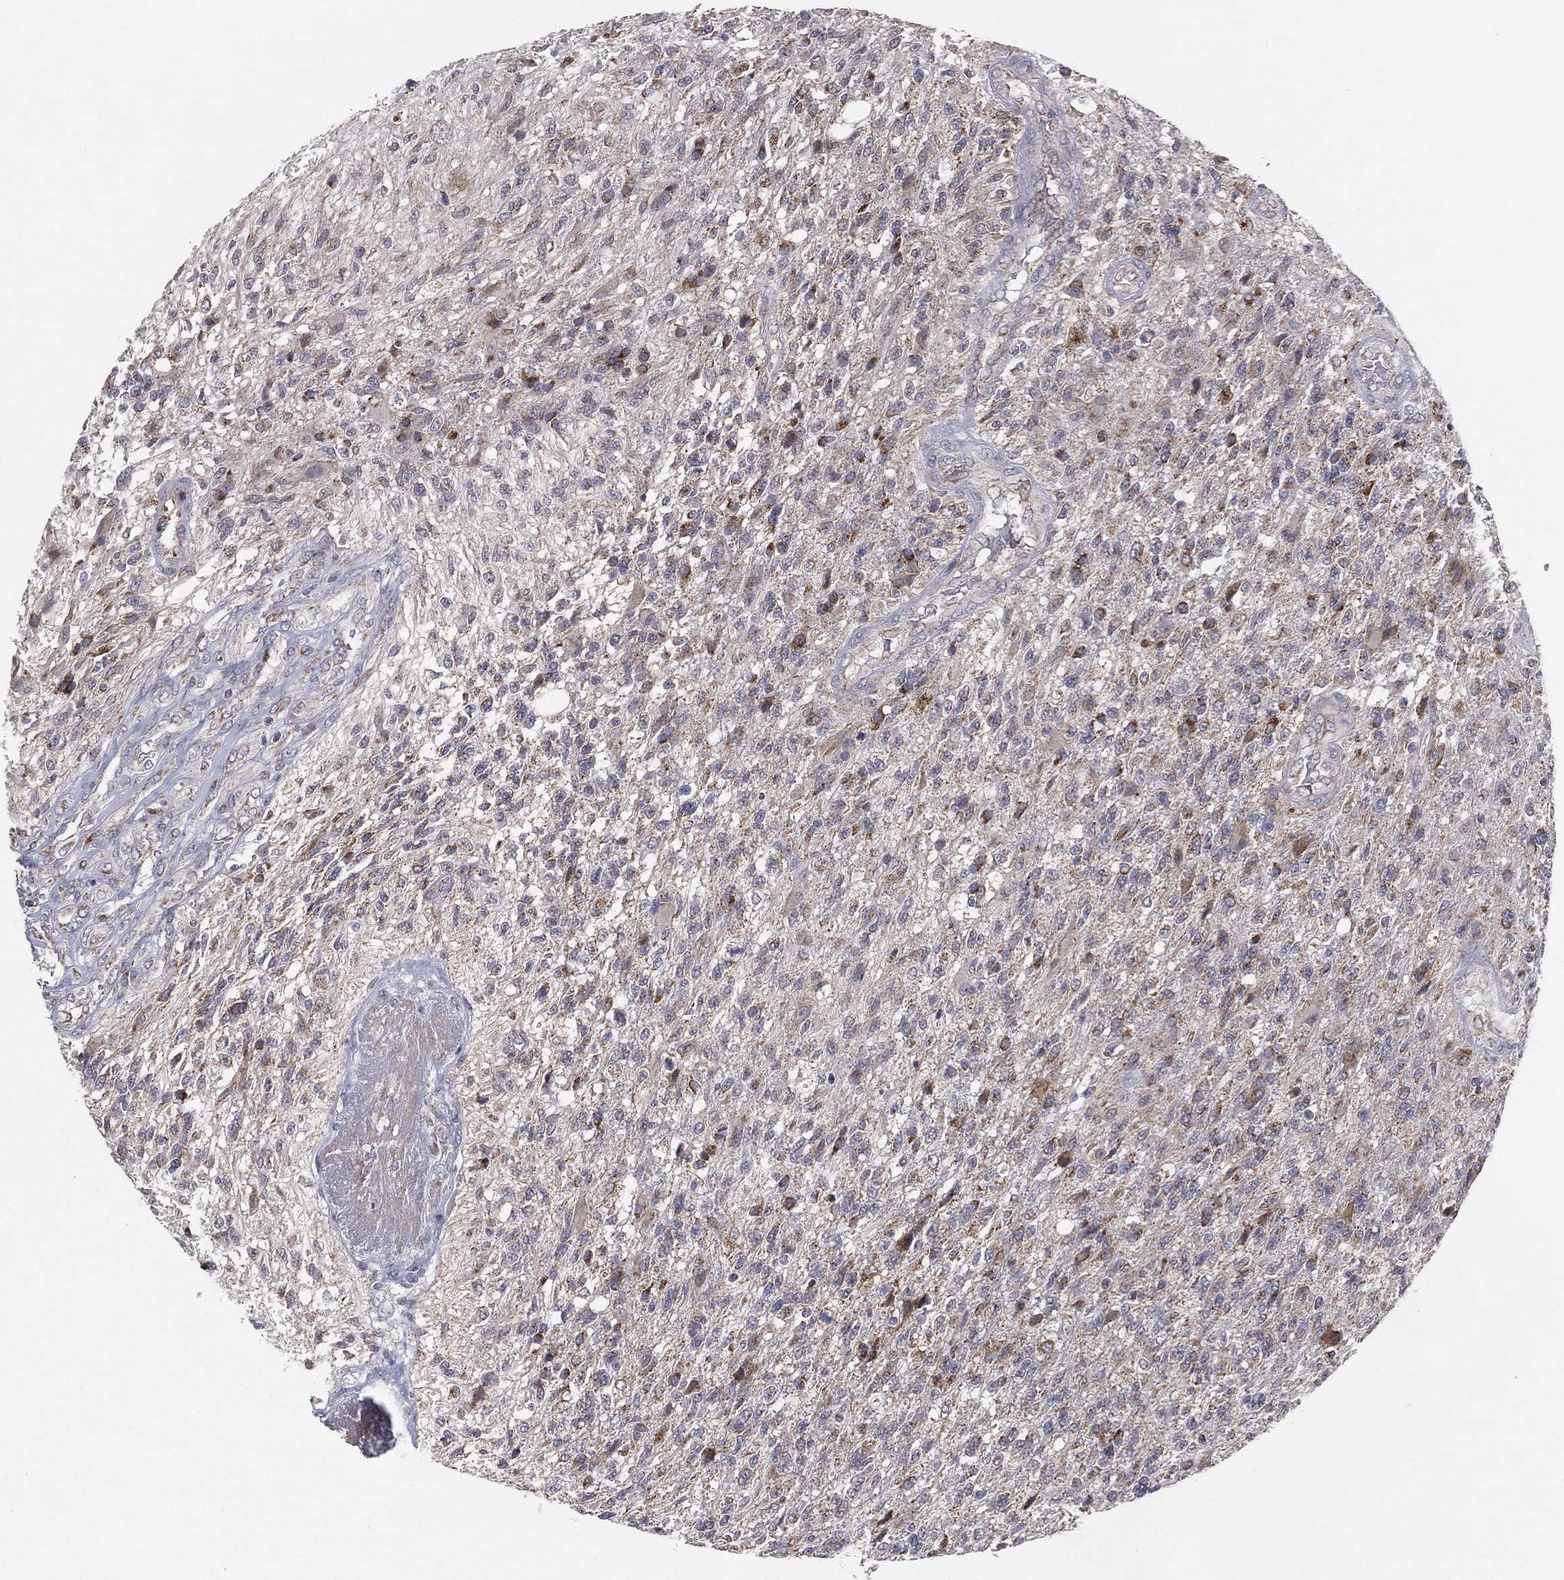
{"staining": {"intensity": "moderate", "quantity": ">75%", "location": "cytoplasmic/membranous"}, "tissue": "glioma", "cell_type": "Tumor cells", "image_type": "cancer", "snomed": [{"axis": "morphology", "description": "Glioma, malignant, High grade"}, {"axis": "topography", "description": "Brain"}], "caption": "High-grade glioma (malignant) stained with a protein marker displays moderate staining in tumor cells.", "gene": "PSMG4", "patient": {"sex": "male", "age": 56}}